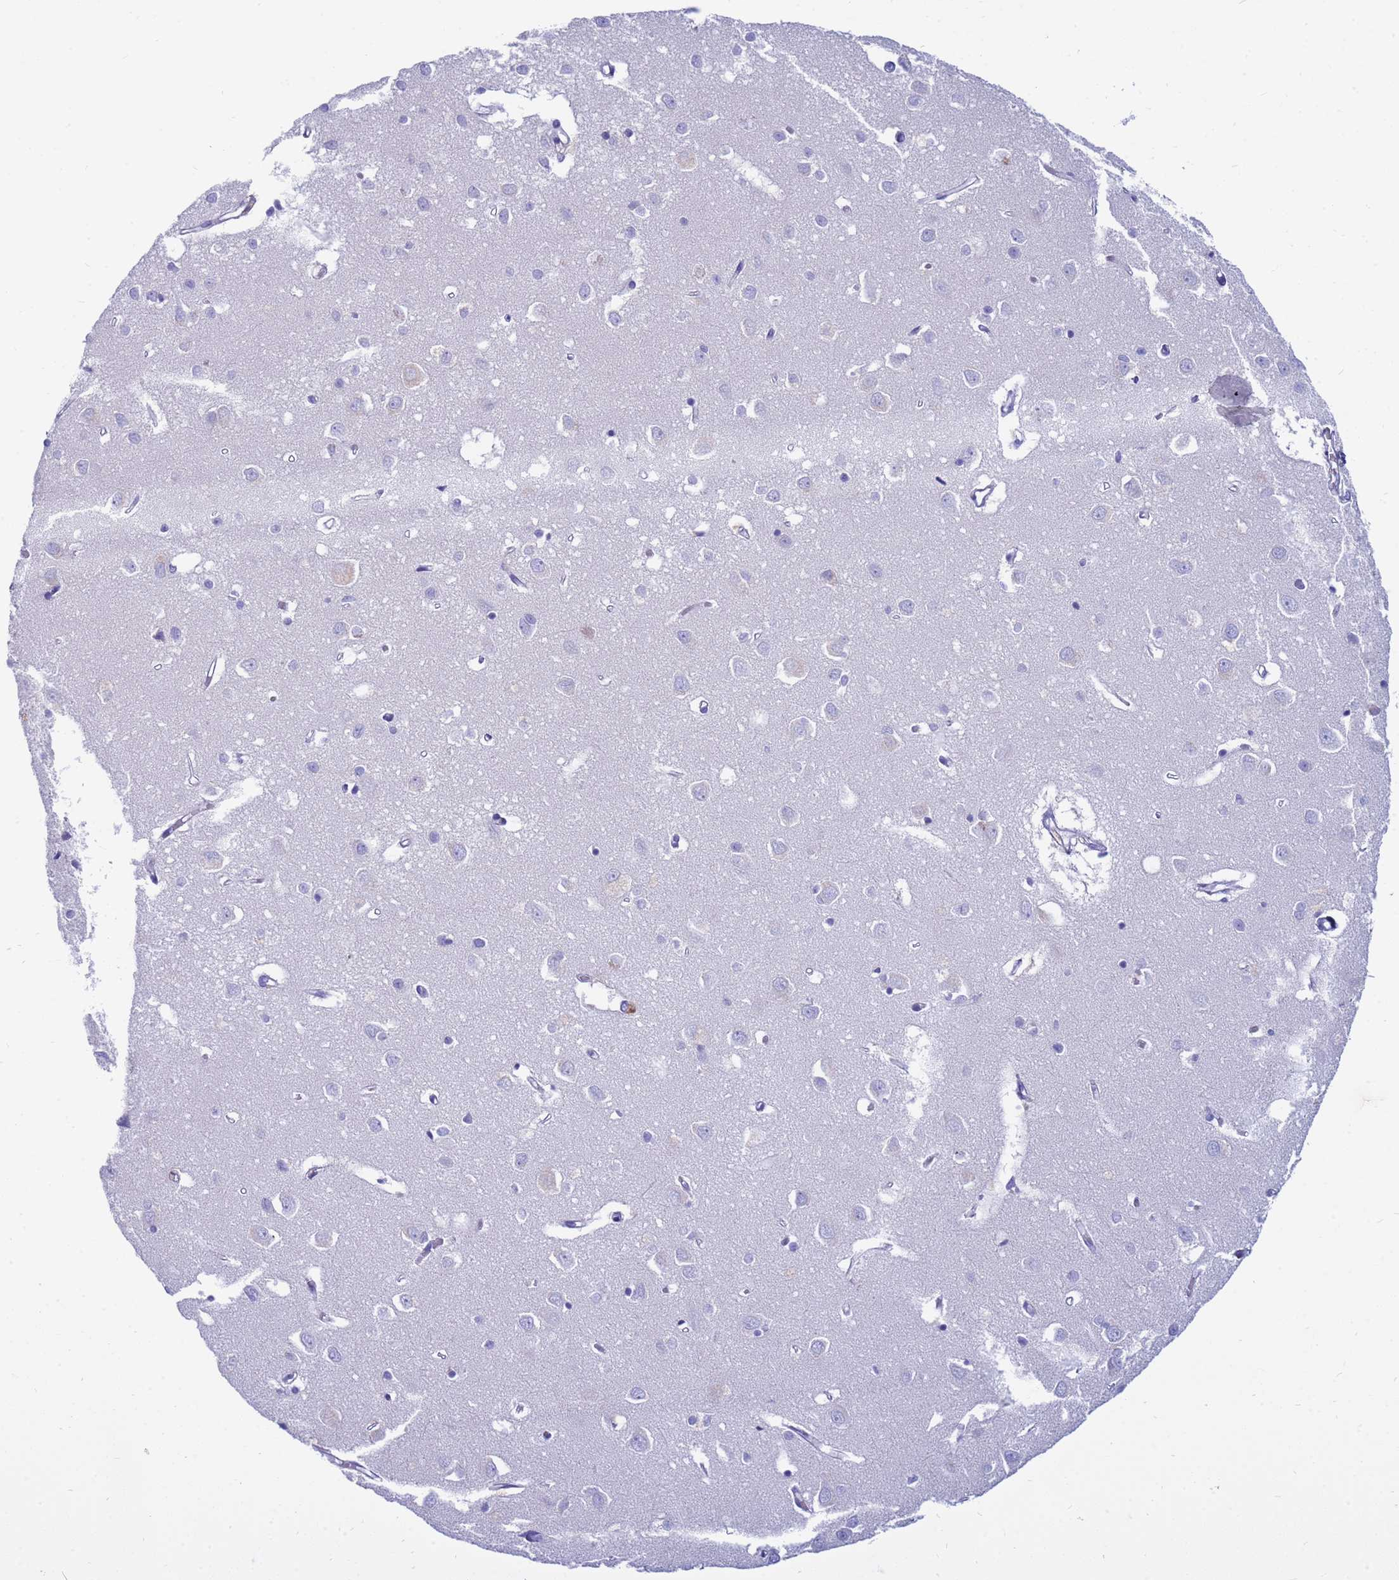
{"staining": {"intensity": "negative", "quantity": "none", "location": "none"}, "tissue": "cerebral cortex", "cell_type": "Endothelial cells", "image_type": "normal", "snomed": [{"axis": "morphology", "description": "Normal tissue, NOS"}, {"axis": "topography", "description": "Cerebral cortex"}], "caption": "Endothelial cells show no significant protein positivity in unremarkable cerebral cortex. (DAB immunohistochemistry, high magnification).", "gene": "SYCN", "patient": {"sex": "female", "age": 64}}